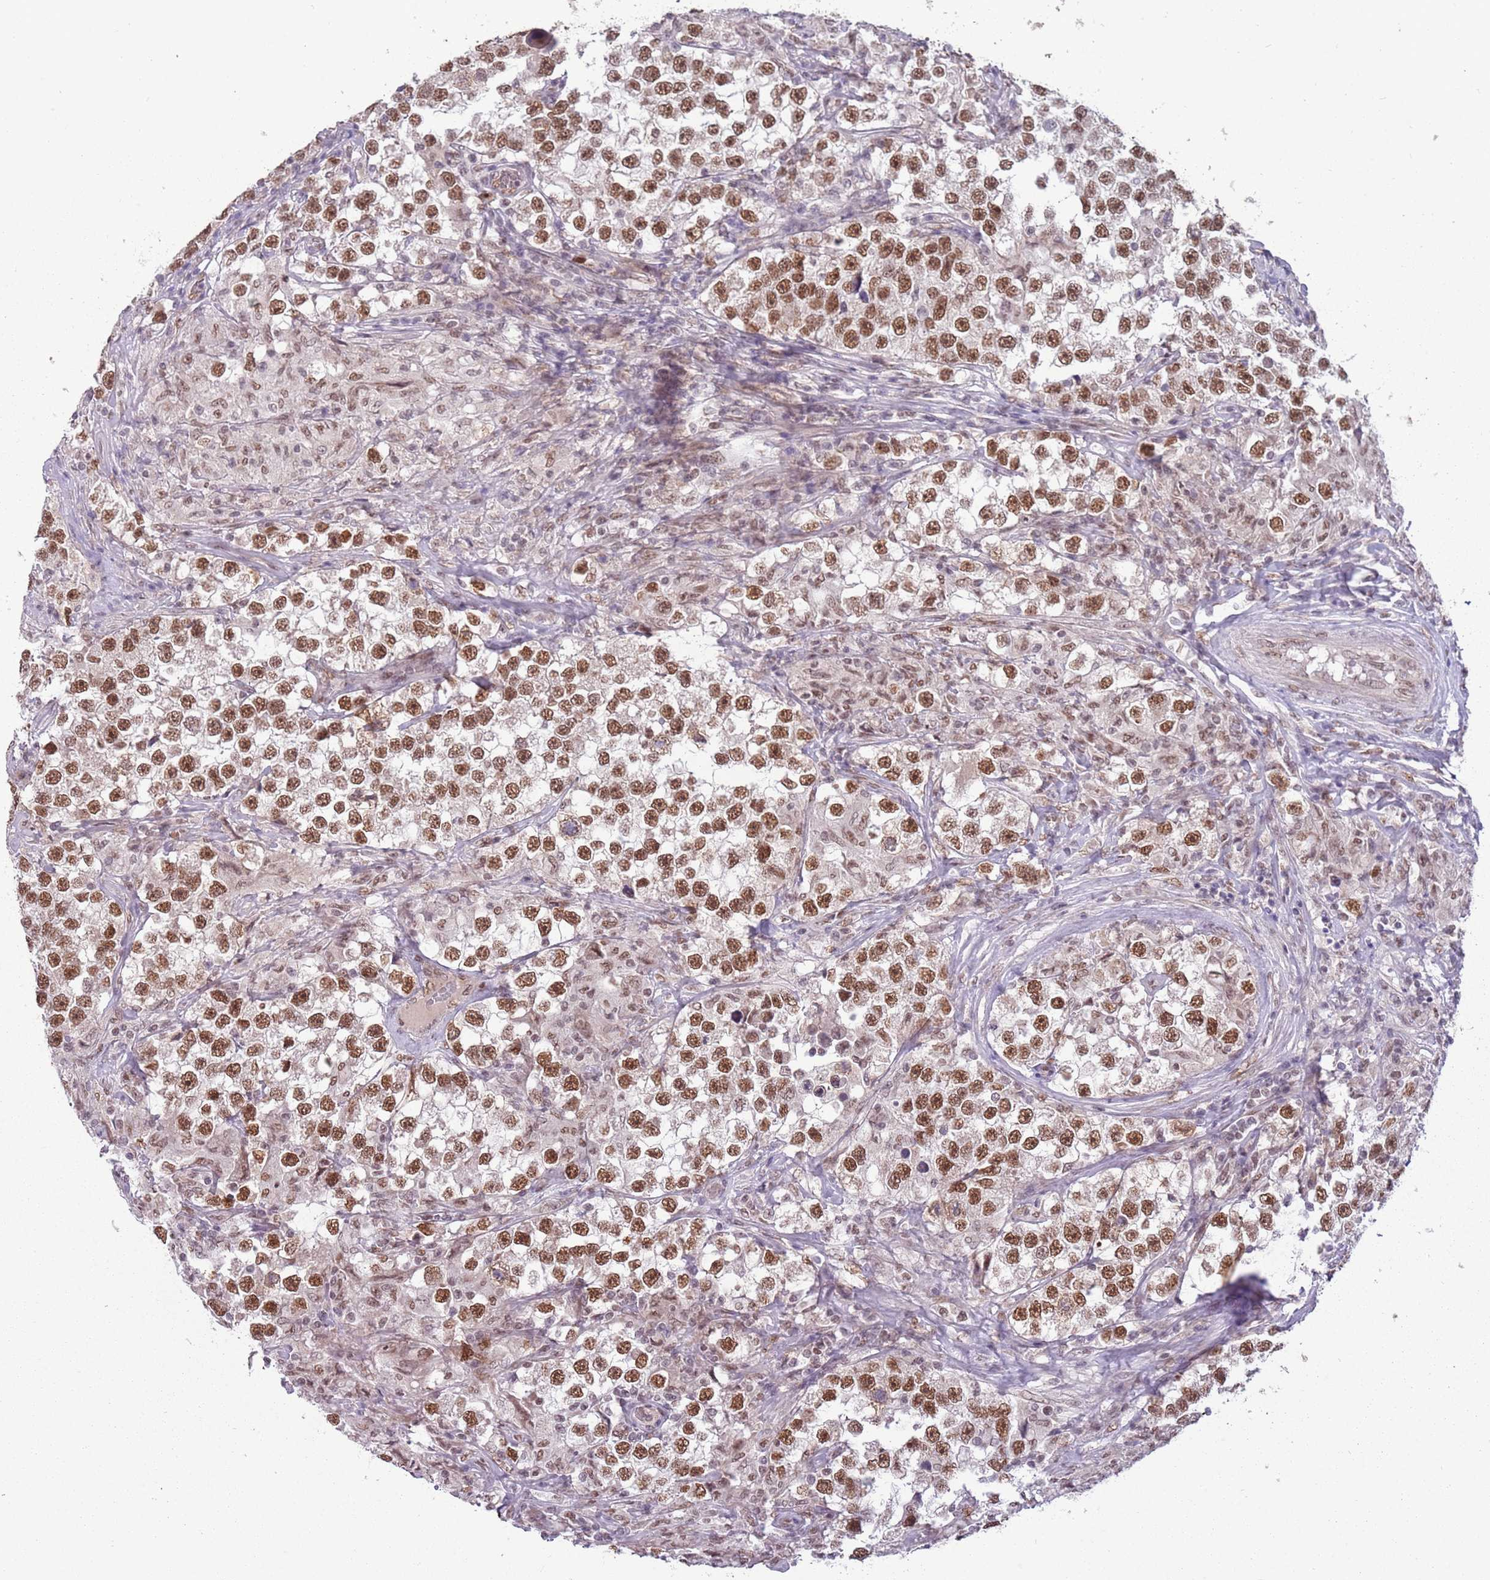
{"staining": {"intensity": "moderate", "quantity": ">75%", "location": "nuclear"}, "tissue": "testis cancer", "cell_type": "Tumor cells", "image_type": "cancer", "snomed": [{"axis": "morphology", "description": "Seminoma, NOS"}, {"axis": "topography", "description": "Testis"}], "caption": "Testis cancer (seminoma) tissue reveals moderate nuclear staining in approximately >75% of tumor cells The staining was performed using DAB, with brown indicating positive protein expression. Nuclei are stained blue with hematoxylin.", "gene": "FAM120AOS", "patient": {"sex": "male", "age": 46}}